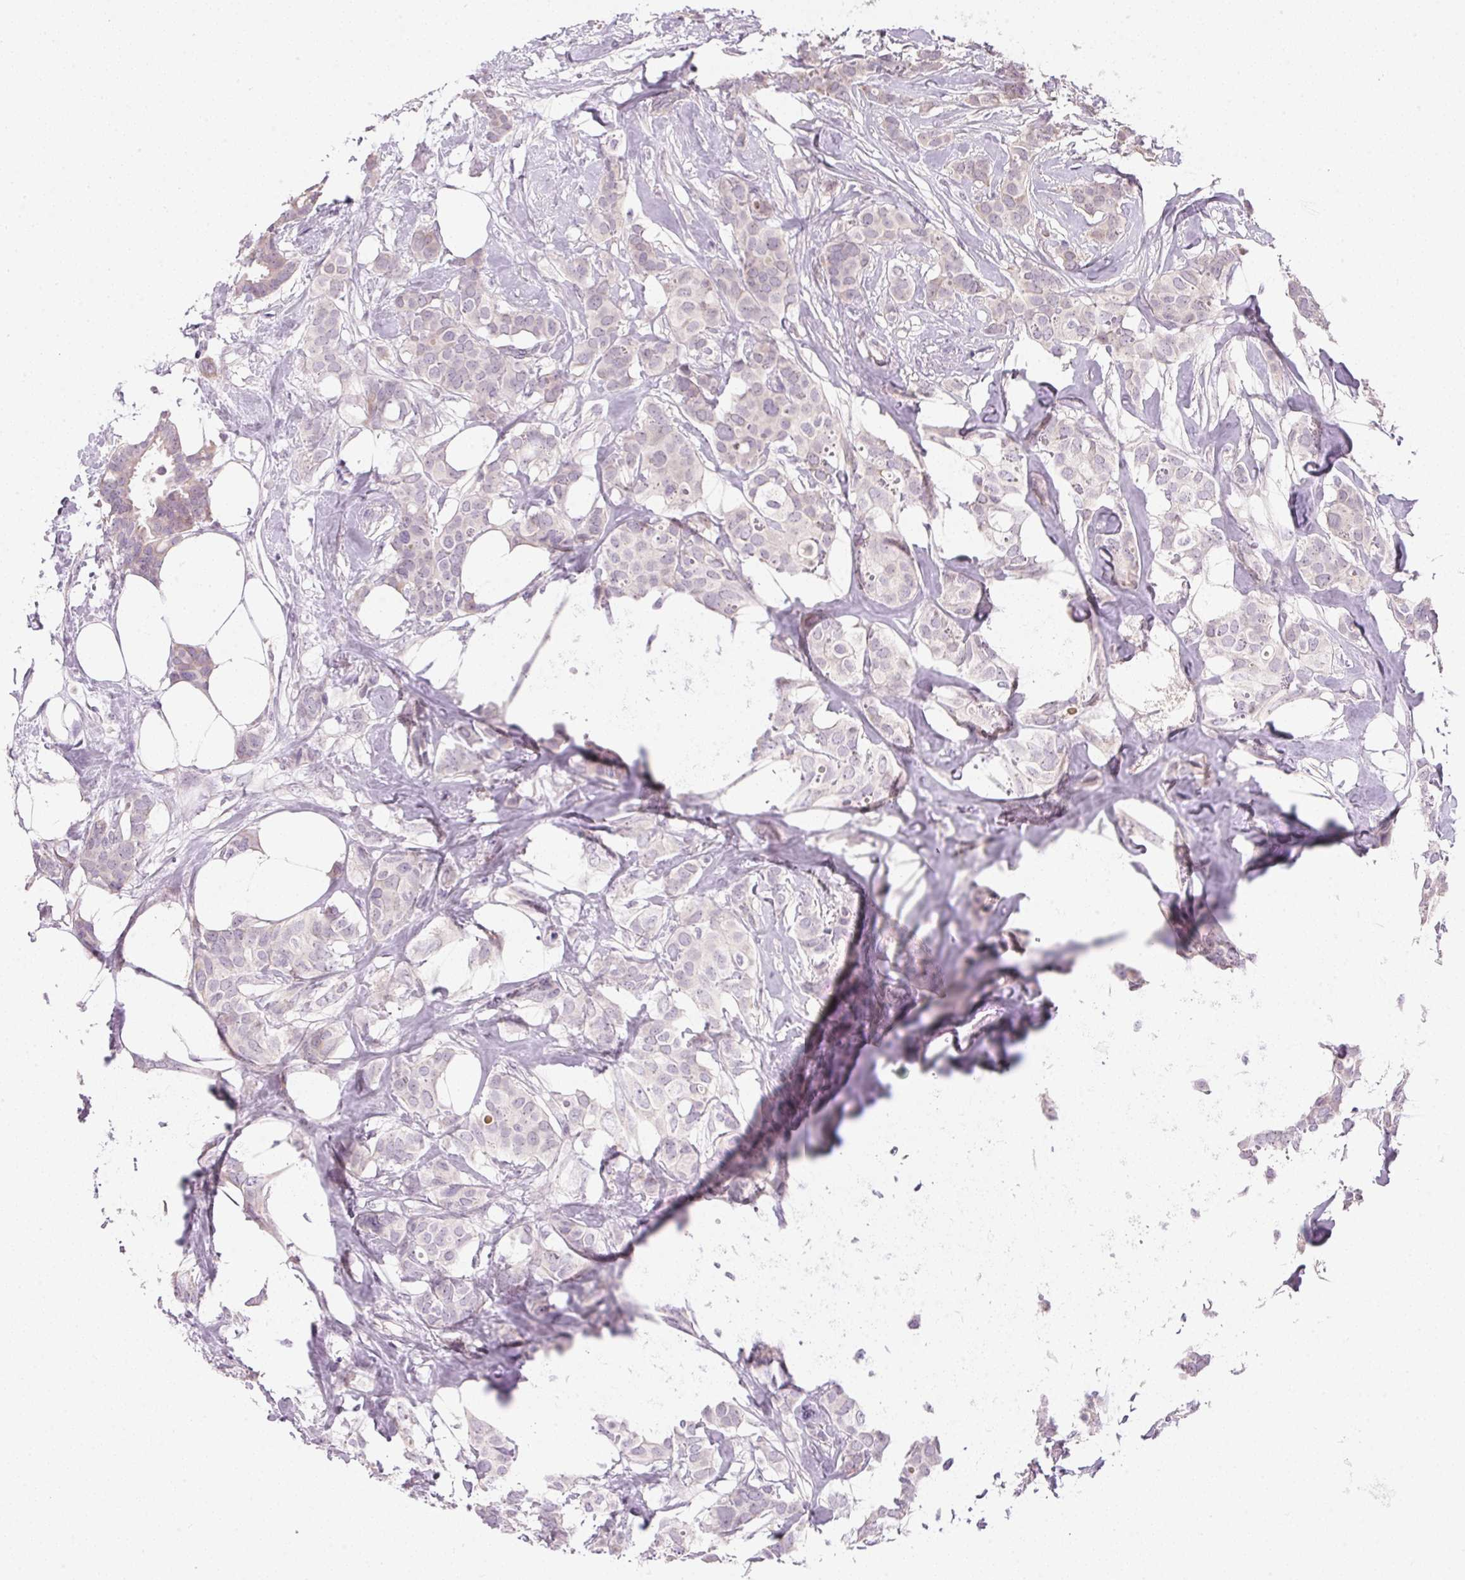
{"staining": {"intensity": "negative", "quantity": "none", "location": "none"}, "tissue": "breast cancer", "cell_type": "Tumor cells", "image_type": "cancer", "snomed": [{"axis": "morphology", "description": "Duct carcinoma"}, {"axis": "topography", "description": "Breast"}], "caption": "A high-resolution image shows IHC staining of breast intraductal carcinoma, which demonstrates no significant expression in tumor cells.", "gene": "TTC23L", "patient": {"sex": "female", "age": 62}}